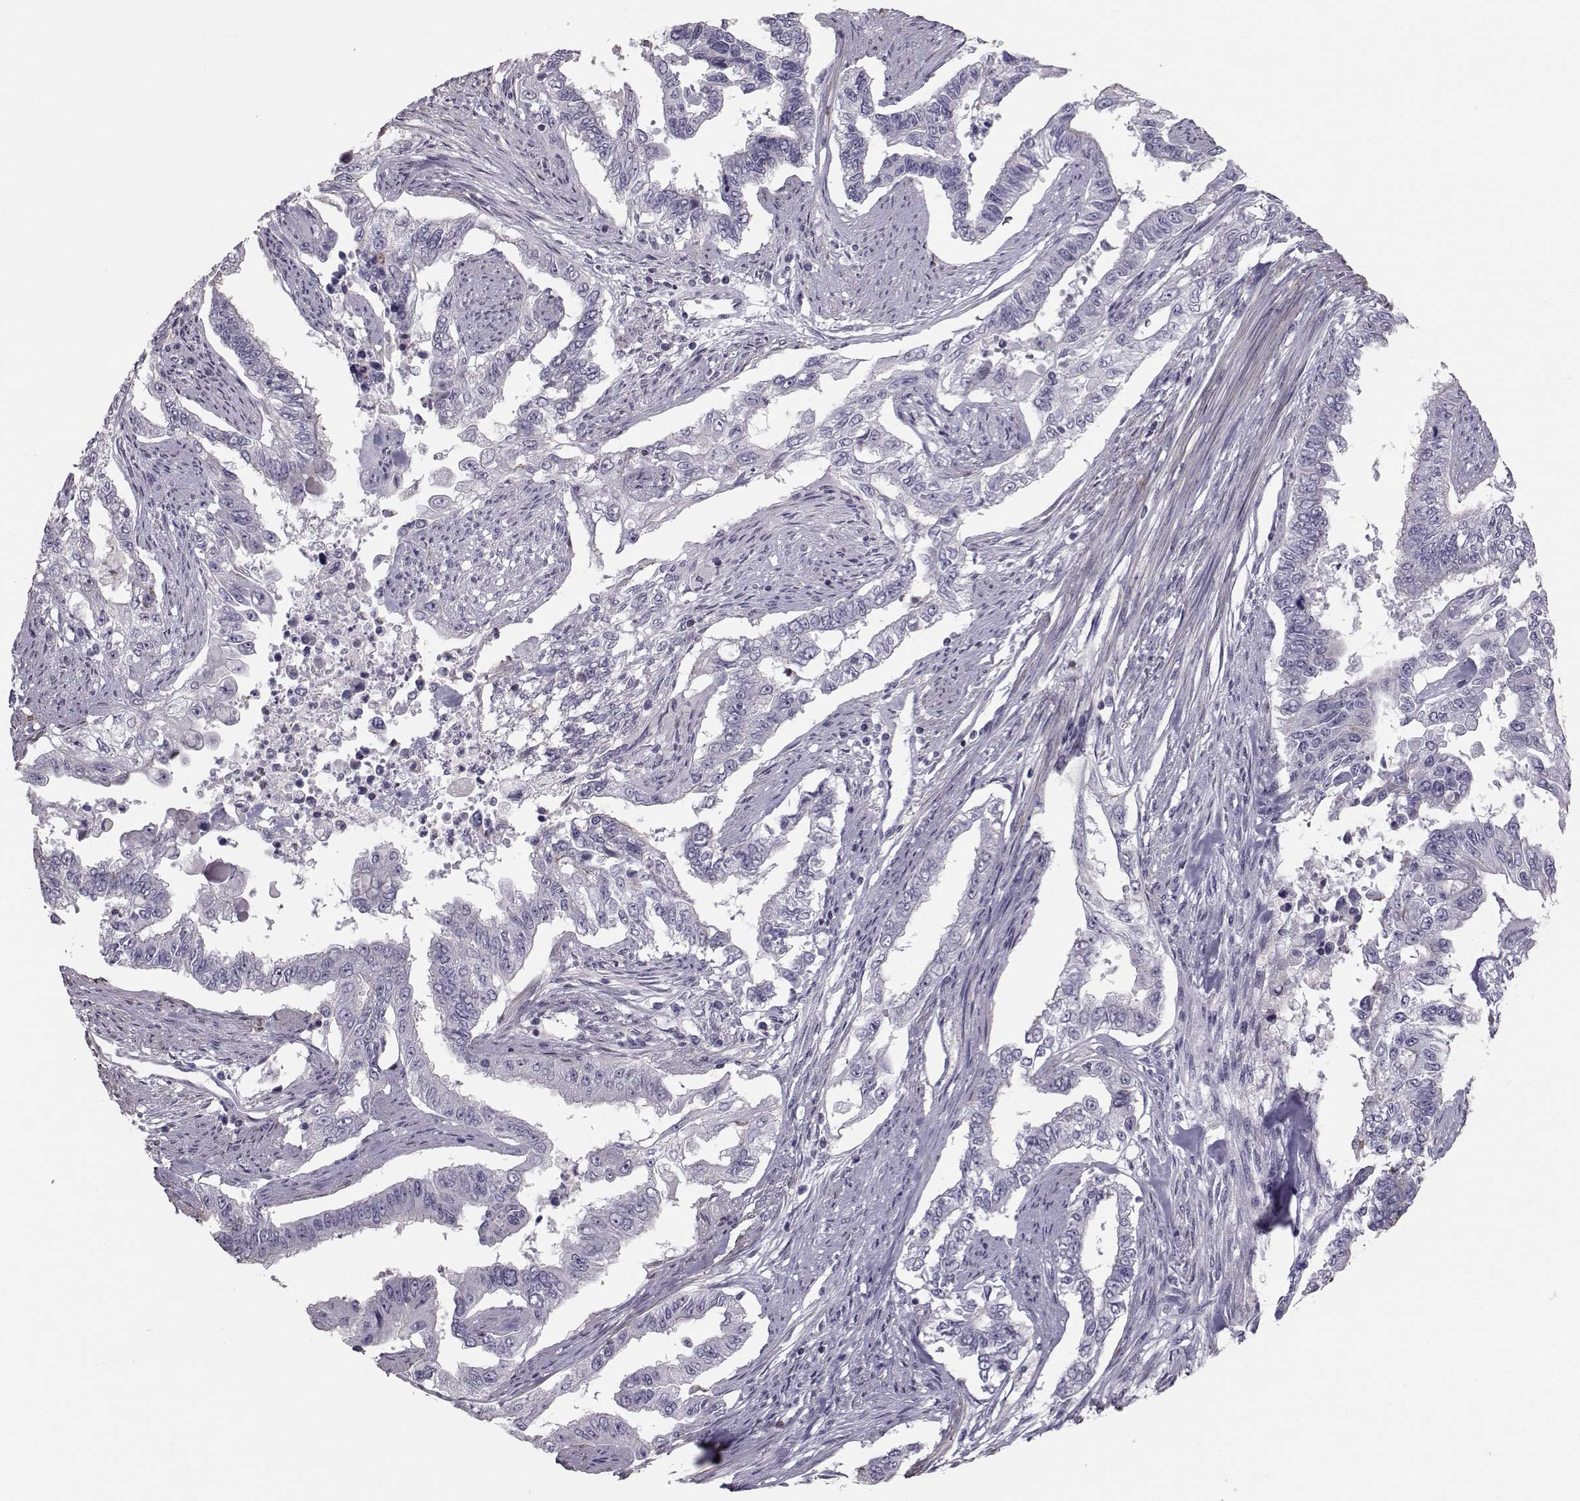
{"staining": {"intensity": "negative", "quantity": "none", "location": "none"}, "tissue": "endometrial cancer", "cell_type": "Tumor cells", "image_type": "cancer", "snomed": [{"axis": "morphology", "description": "Adenocarcinoma, NOS"}, {"axis": "topography", "description": "Uterus"}], "caption": "The immunohistochemistry (IHC) micrograph has no significant expression in tumor cells of endometrial cancer tissue.", "gene": "GARIN3", "patient": {"sex": "female", "age": 59}}